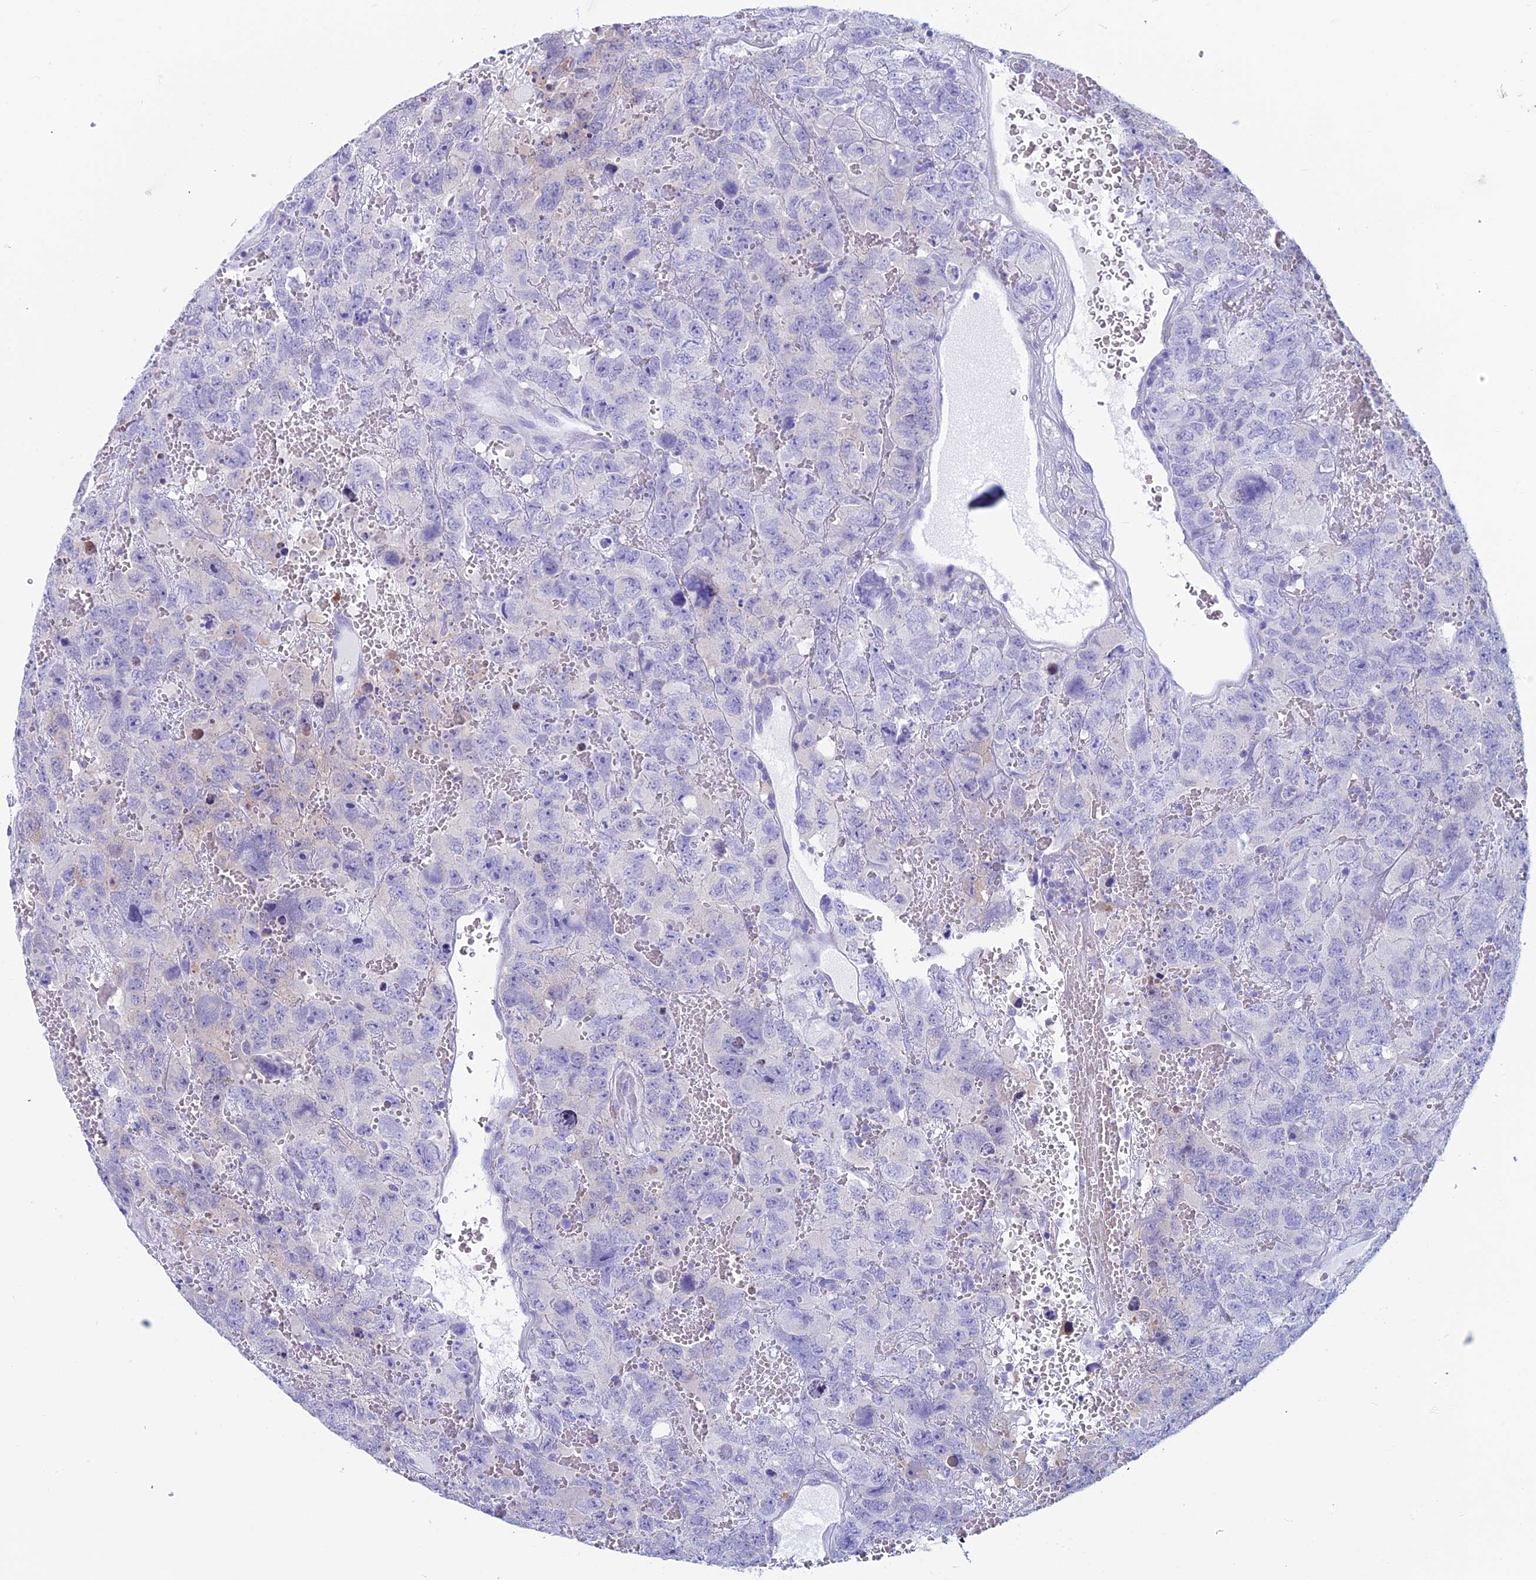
{"staining": {"intensity": "negative", "quantity": "none", "location": "none"}, "tissue": "testis cancer", "cell_type": "Tumor cells", "image_type": "cancer", "snomed": [{"axis": "morphology", "description": "Carcinoma, Embryonal, NOS"}, {"axis": "topography", "description": "Testis"}], "caption": "Human embryonal carcinoma (testis) stained for a protein using IHC shows no expression in tumor cells.", "gene": "KCNK17", "patient": {"sex": "male", "age": 45}}